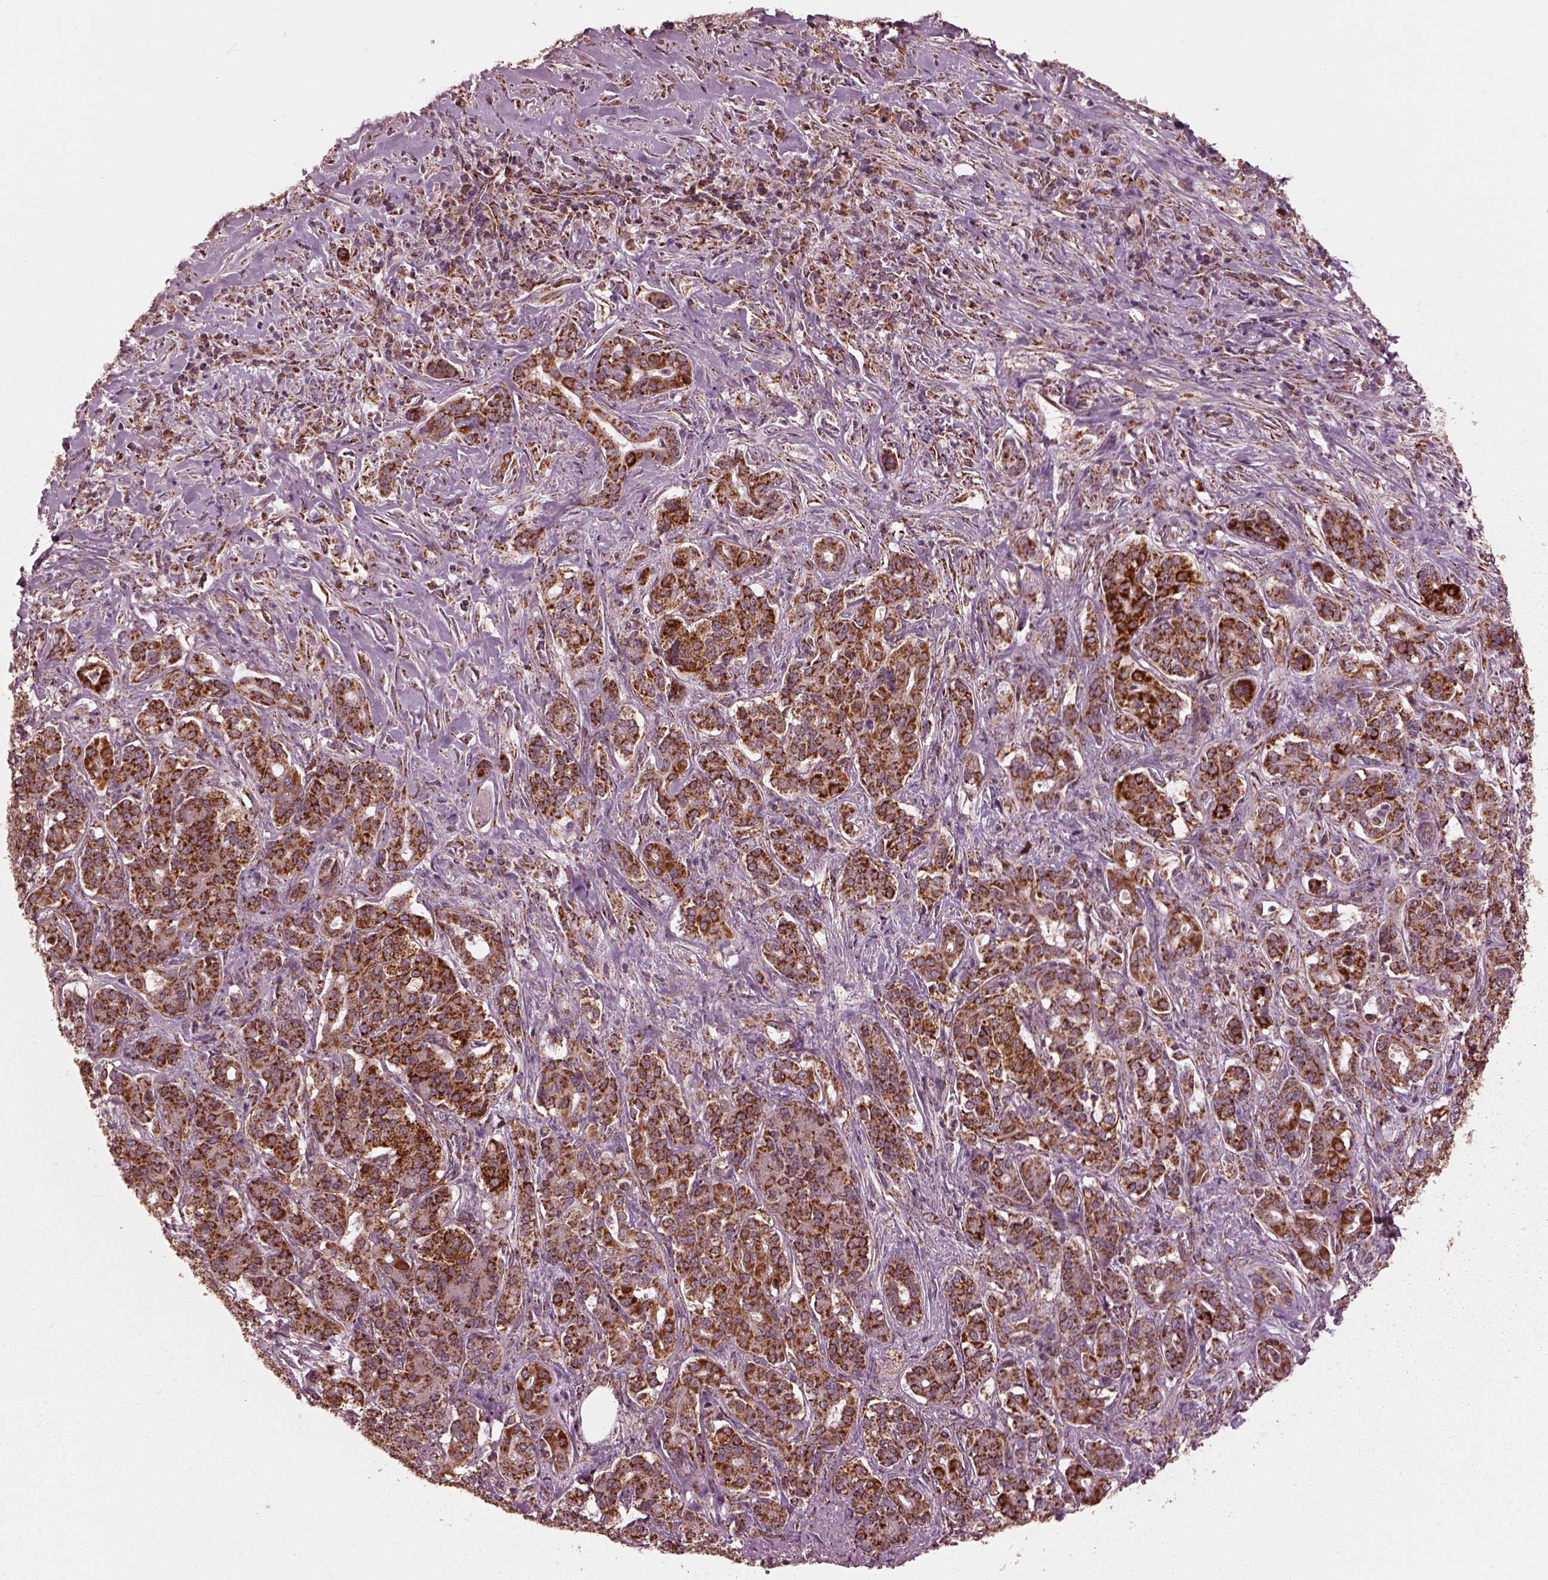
{"staining": {"intensity": "strong", "quantity": ">75%", "location": "cytoplasmic/membranous"}, "tissue": "pancreatic cancer", "cell_type": "Tumor cells", "image_type": "cancer", "snomed": [{"axis": "morphology", "description": "Normal tissue, NOS"}, {"axis": "morphology", "description": "Inflammation, NOS"}, {"axis": "morphology", "description": "Adenocarcinoma, NOS"}, {"axis": "topography", "description": "Pancreas"}], "caption": "The histopathology image displays immunohistochemical staining of adenocarcinoma (pancreatic). There is strong cytoplasmic/membranous expression is present in about >75% of tumor cells.", "gene": "NDUFB10", "patient": {"sex": "male", "age": 57}}